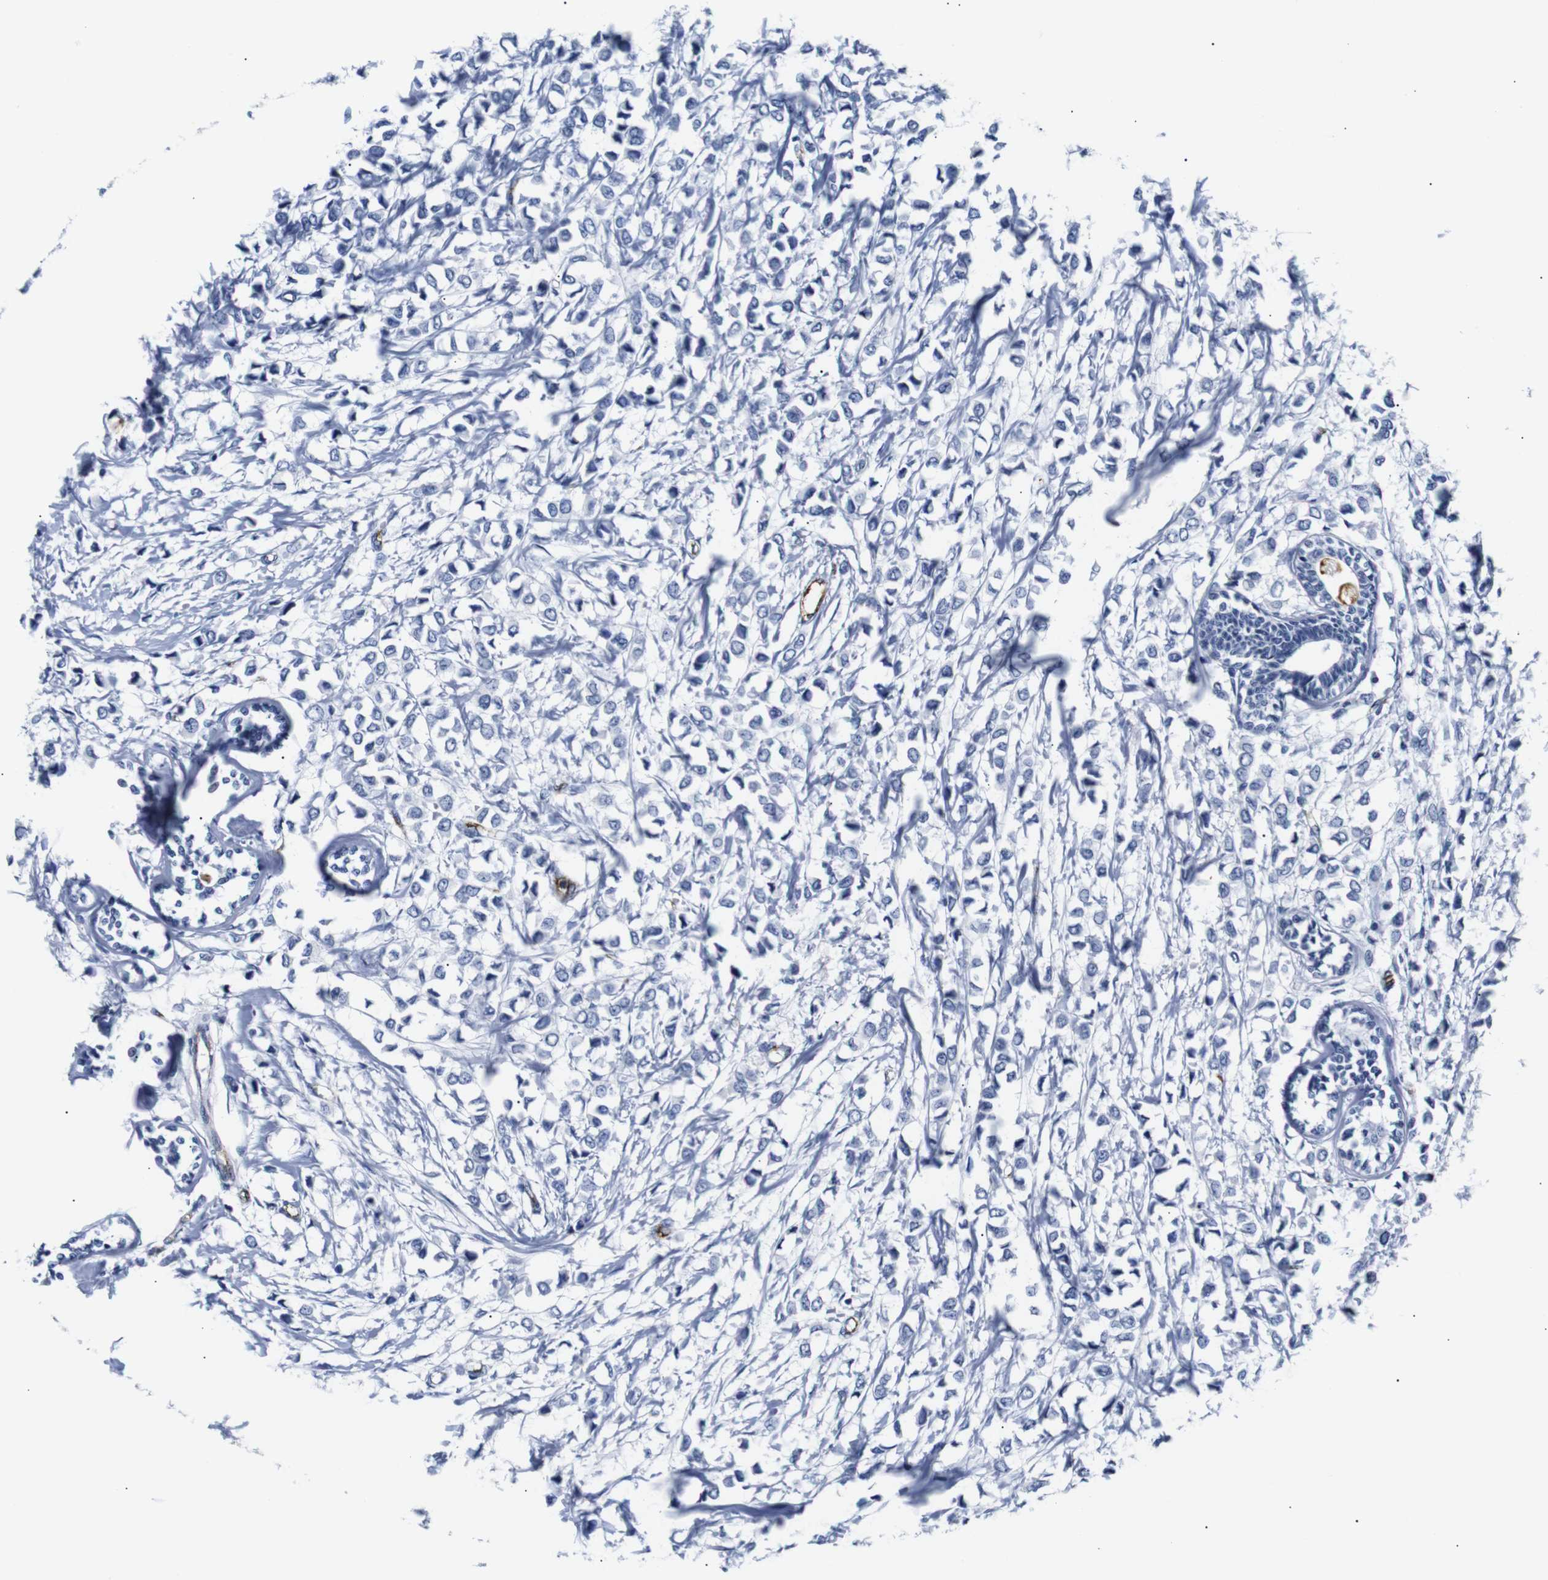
{"staining": {"intensity": "negative", "quantity": "none", "location": "none"}, "tissue": "breast cancer", "cell_type": "Tumor cells", "image_type": "cancer", "snomed": [{"axis": "morphology", "description": "Lobular carcinoma"}, {"axis": "topography", "description": "Breast"}], "caption": "A micrograph of breast cancer stained for a protein exhibits no brown staining in tumor cells.", "gene": "MUC4", "patient": {"sex": "female", "age": 51}}